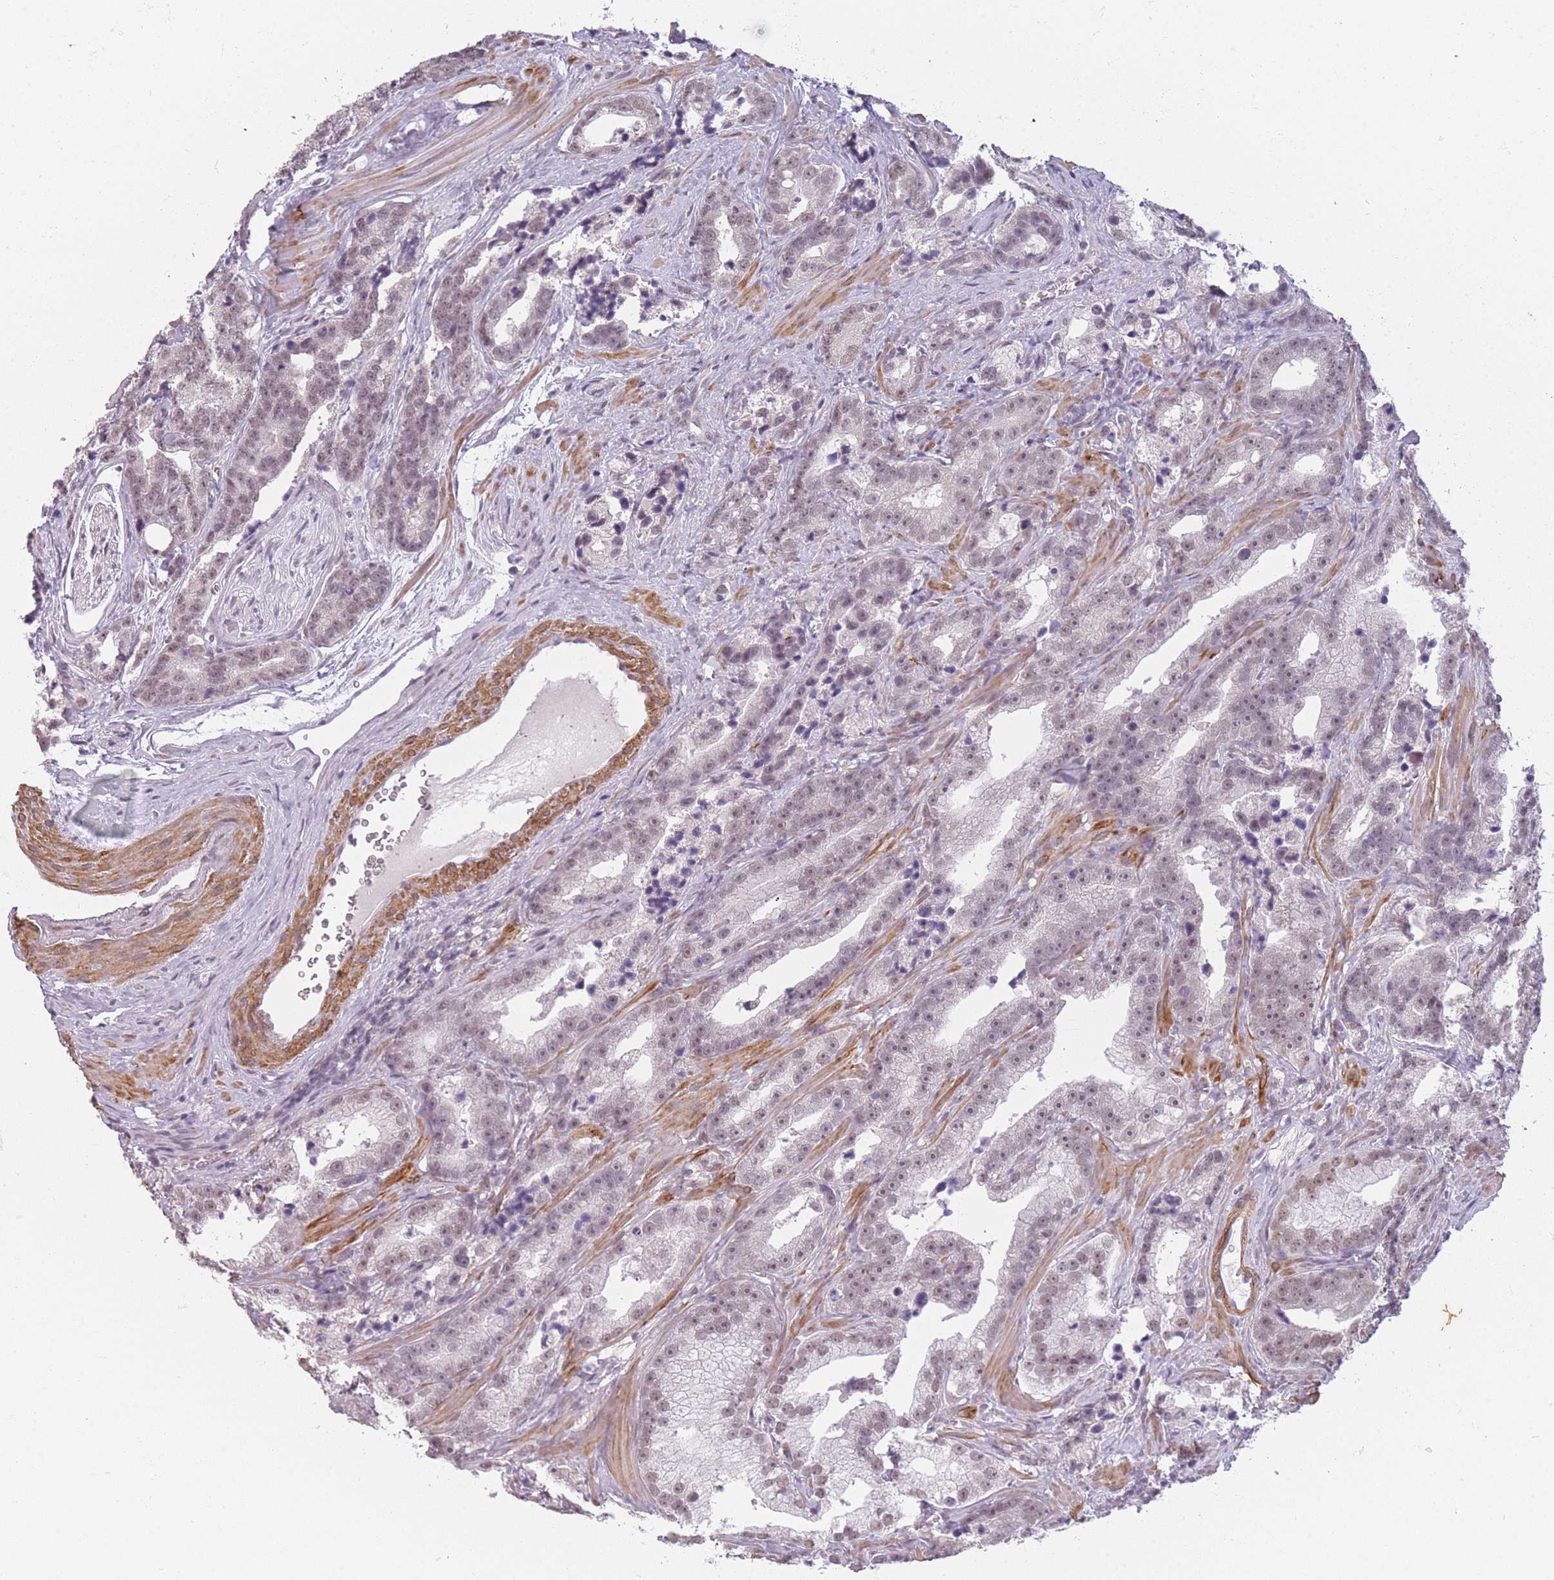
{"staining": {"intensity": "weak", "quantity": "25%-75%", "location": "nuclear"}, "tissue": "prostate cancer", "cell_type": "Tumor cells", "image_type": "cancer", "snomed": [{"axis": "morphology", "description": "Adenocarcinoma, High grade"}, {"axis": "topography", "description": "Prostate"}], "caption": "A brown stain labels weak nuclear expression of a protein in prostate cancer (adenocarcinoma (high-grade)) tumor cells. (DAB (3,3'-diaminobenzidine) IHC with brightfield microscopy, high magnification).", "gene": "SIN3B", "patient": {"sex": "male", "age": 62}}